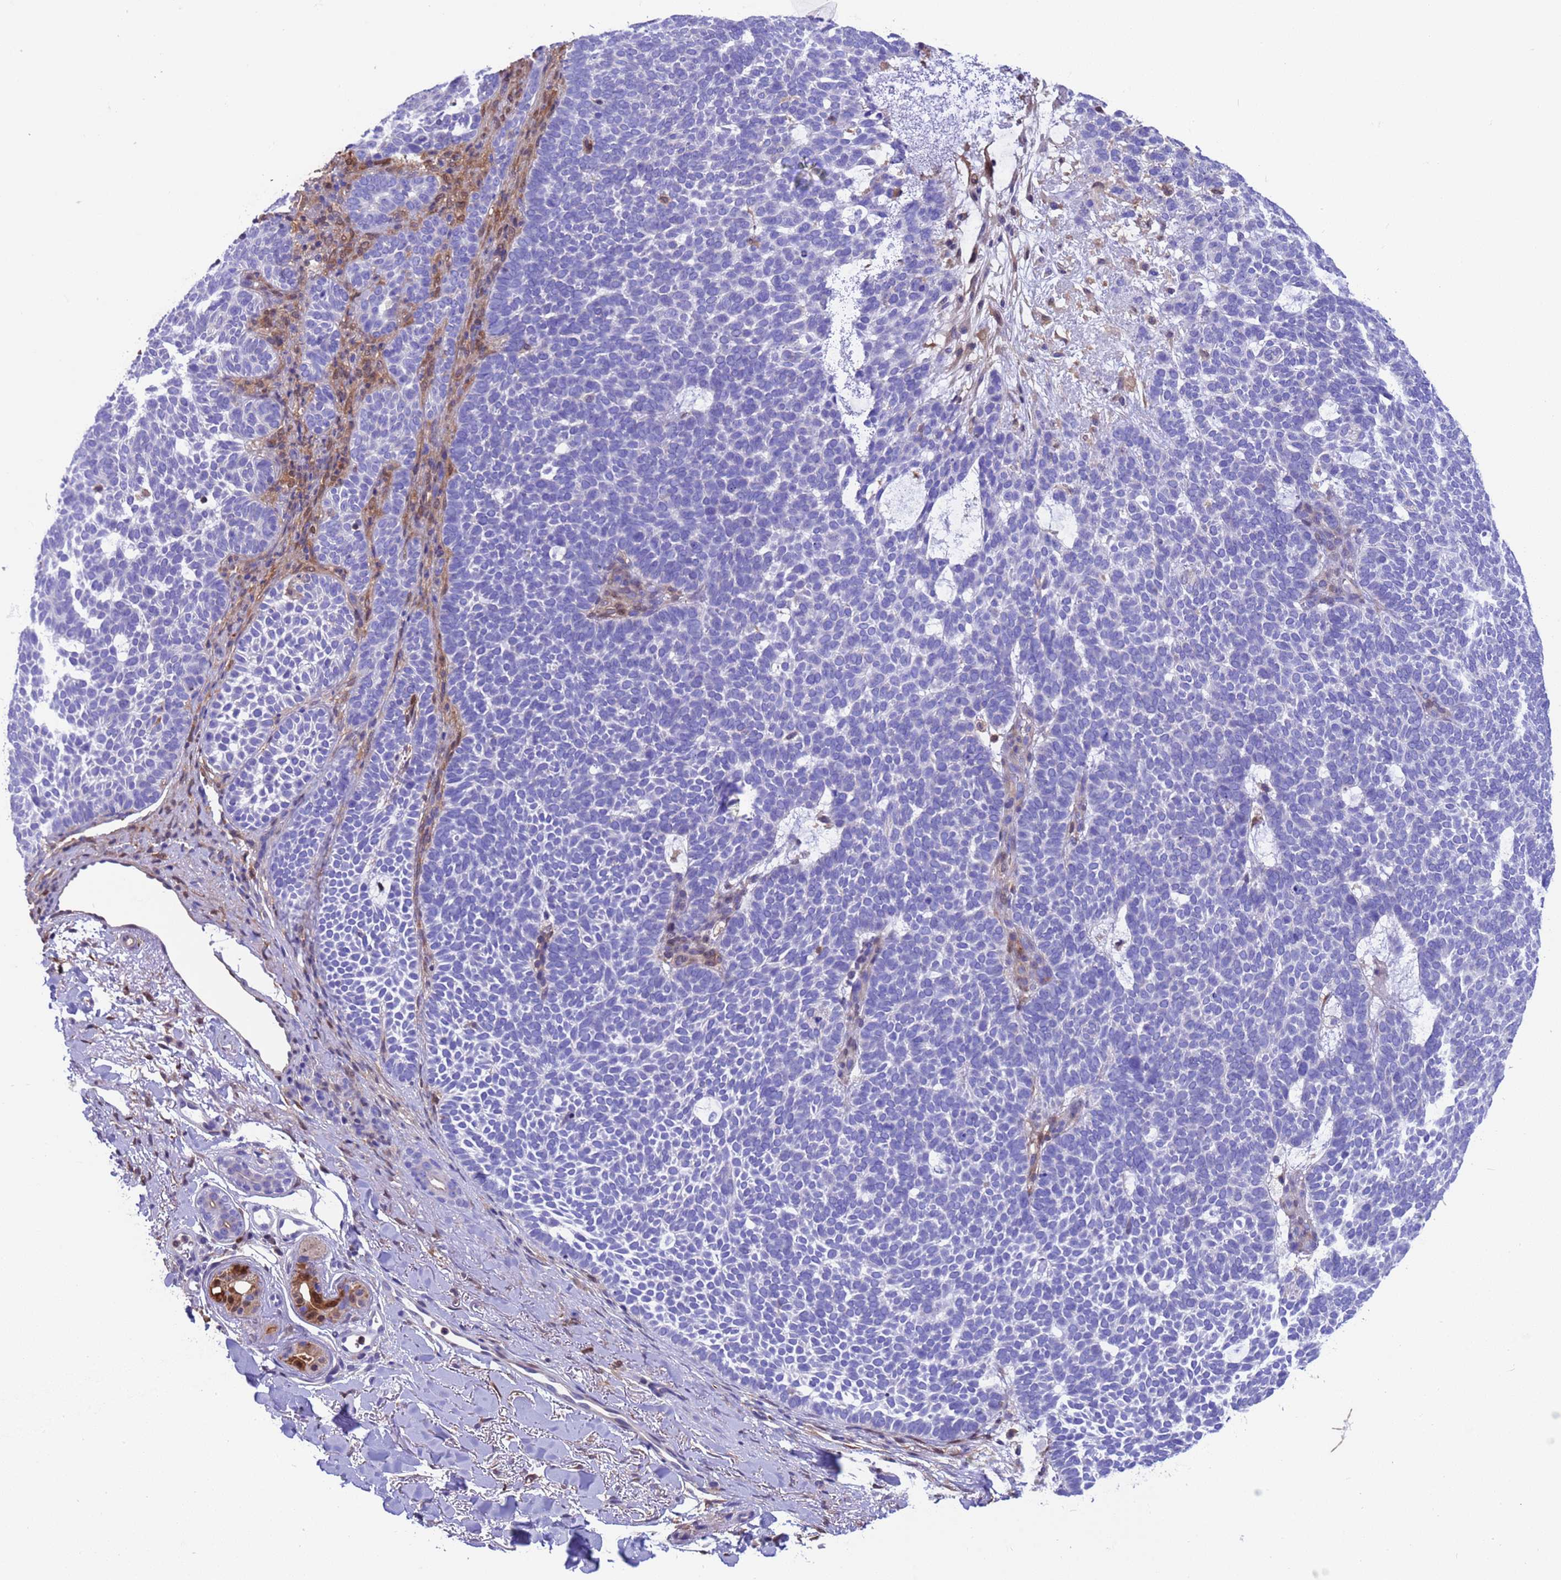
{"staining": {"intensity": "negative", "quantity": "none", "location": "none"}, "tissue": "skin cancer", "cell_type": "Tumor cells", "image_type": "cancer", "snomed": [{"axis": "morphology", "description": "Basal cell carcinoma"}, {"axis": "topography", "description": "Skin"}], "caption": "IHC of human skin basal cell carcinoma reveals no expression in tumor cells.", "gene": "C6orf47", "patient": {"sex": "female", "age": 77}}